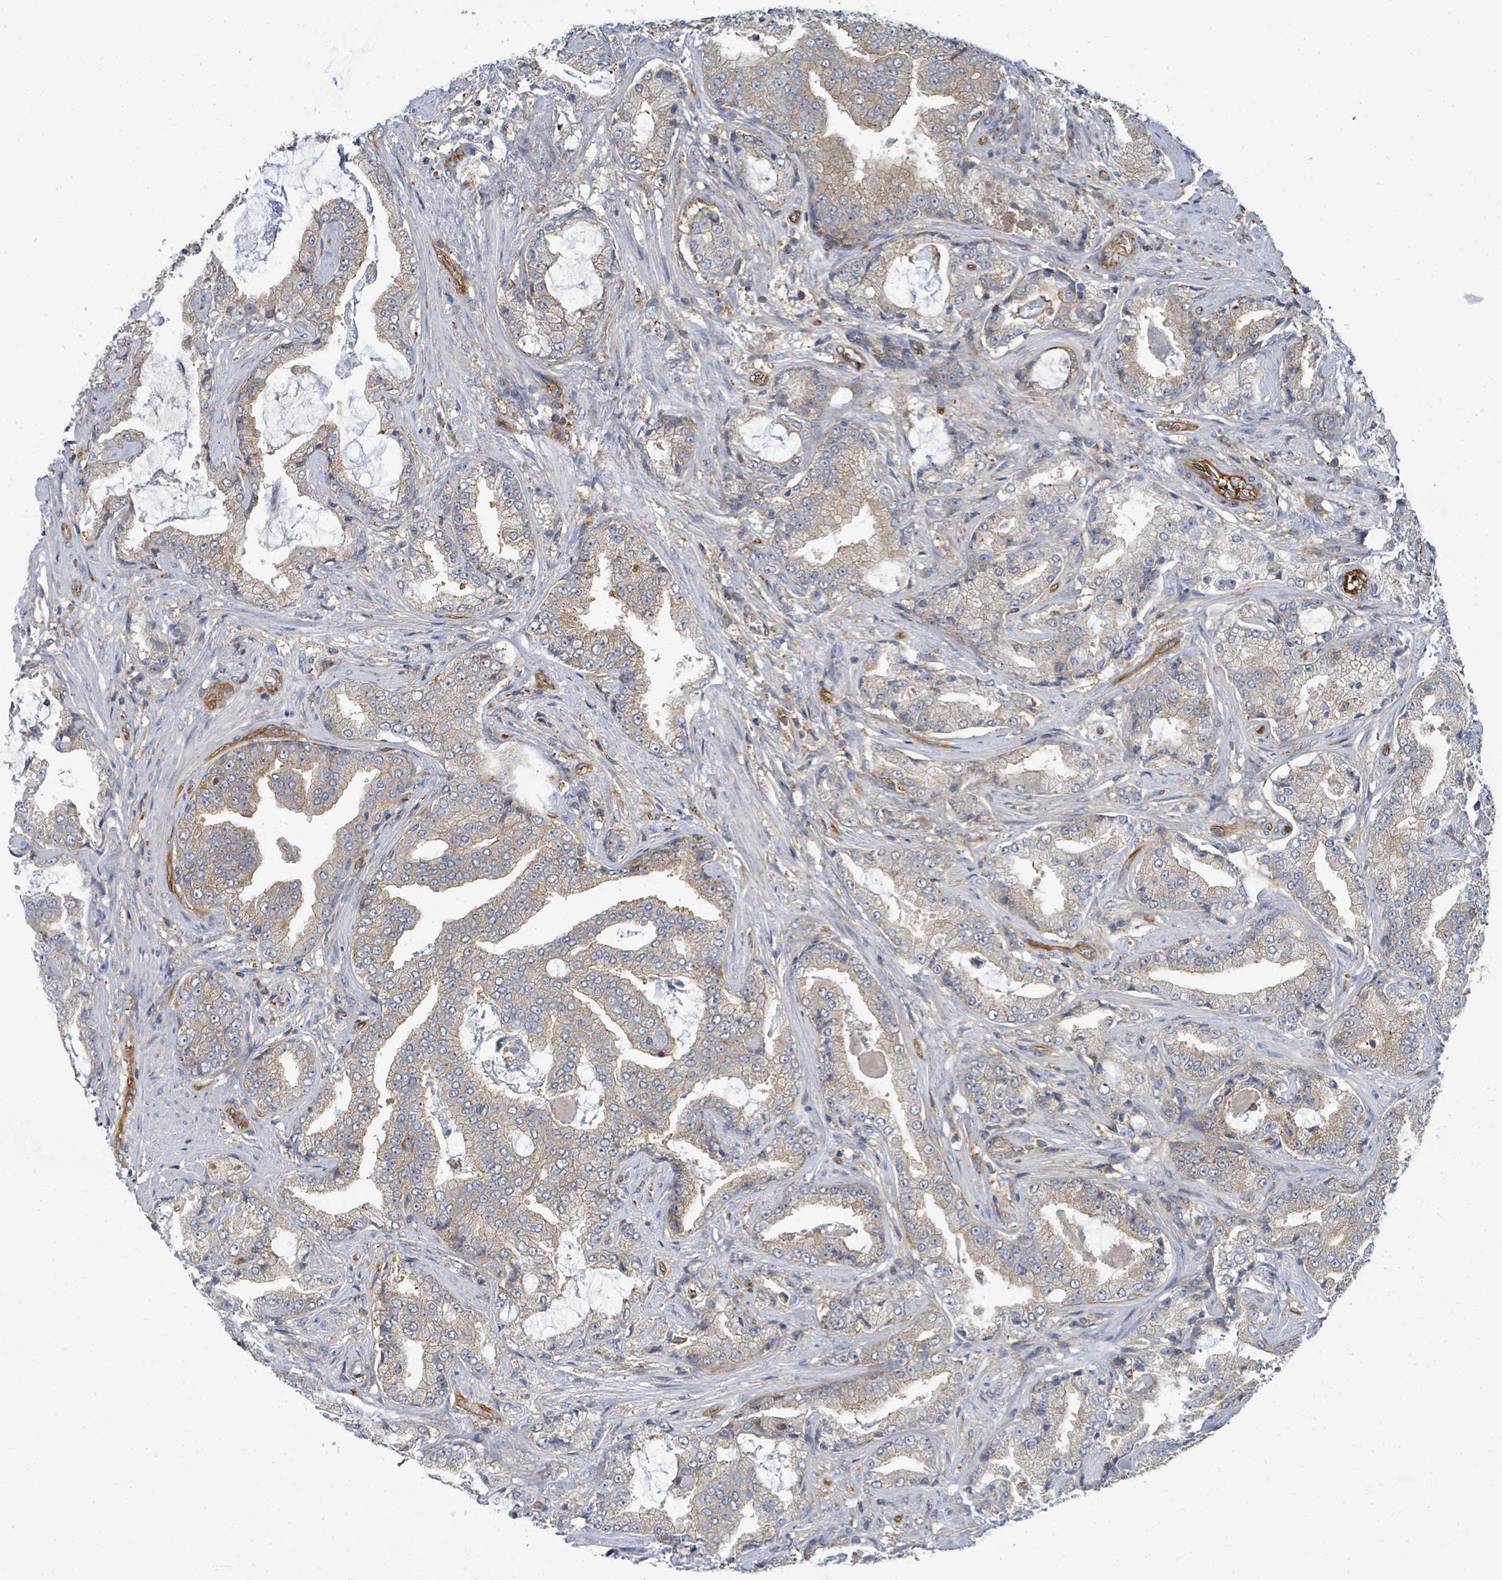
{"staining": {"intensity": "weak", "quantity": "25%-75%", "location": "cytoplasmic/membranous"}, "tissue": "prostate cancer", "cell_type": "Tumor cells", "image_type": "cancer", "snomed": [{"axis": "morphology", "description": "Adenocarcinoma, High grade"}, {"axis": "topography", "description": "Prostate"}], "caption": "The micrograph reveals a brown stain indicating the presence of a protein in the cytoplasmic/membranous of tumor cells in adenocarcinoma (high-grade) (prostate).", "gene": "BOLA2B", "patient": {"sex": "male", "age": 68}}